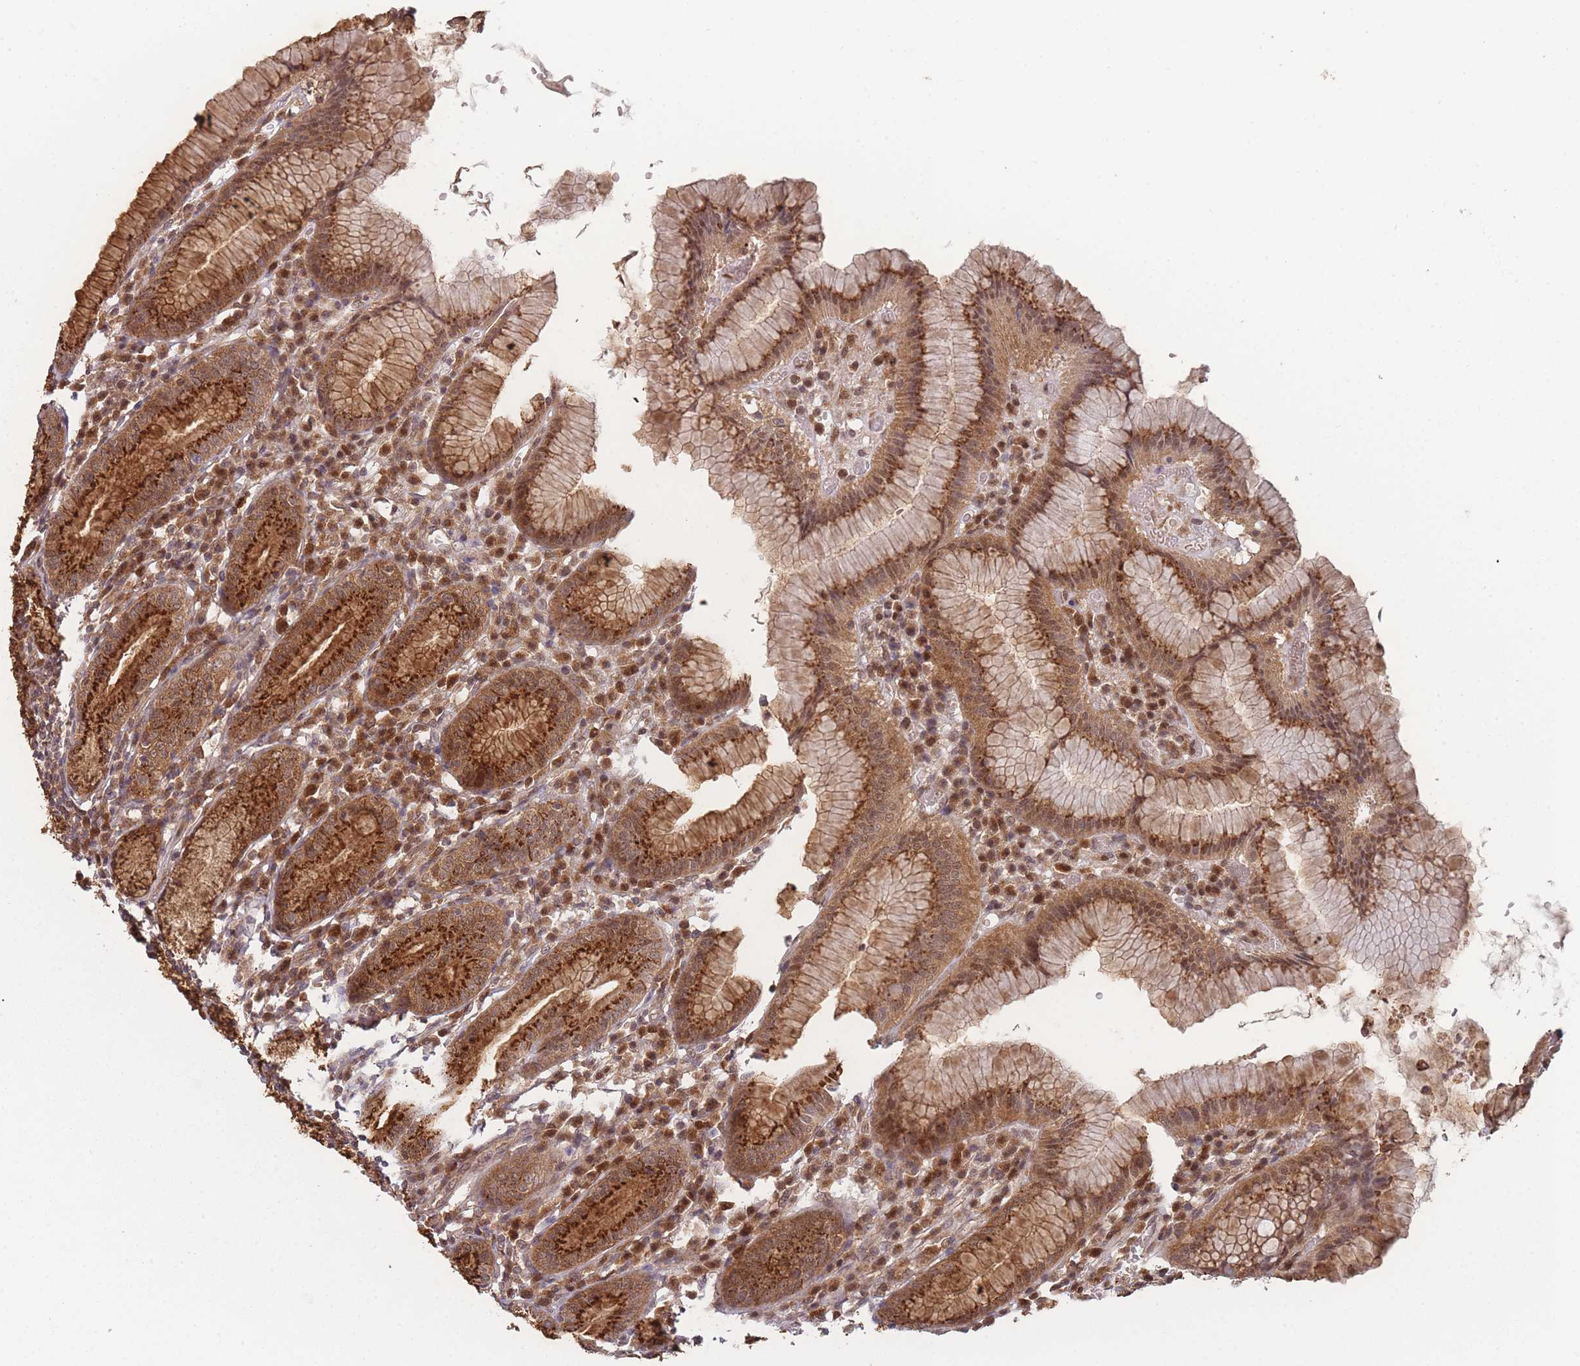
{"staining": {"intensity": "strong", "quantity": ">75%", "location": "cytoplasmic/membranous,nuclear"}, "tissue": "stomach", "cell_type": "Glandular cells", "image_type": "normal", "snomed": [{"axis": "morphology", "description": "Normal tissue, NOS"}, {"axis": "topography", "description": "Stomach"}], "caption": "The histopathology image demonstrates staining of unremarkable stomach, revealing strong cytoplasmic/membranous,nuclear protein positivity (brown color) within glandular cells. The protein of interest is shown in brown color, while the nuclei are stained blue.", "gene": "MRI1", "patient": {"sex": "male", "age": 55}}